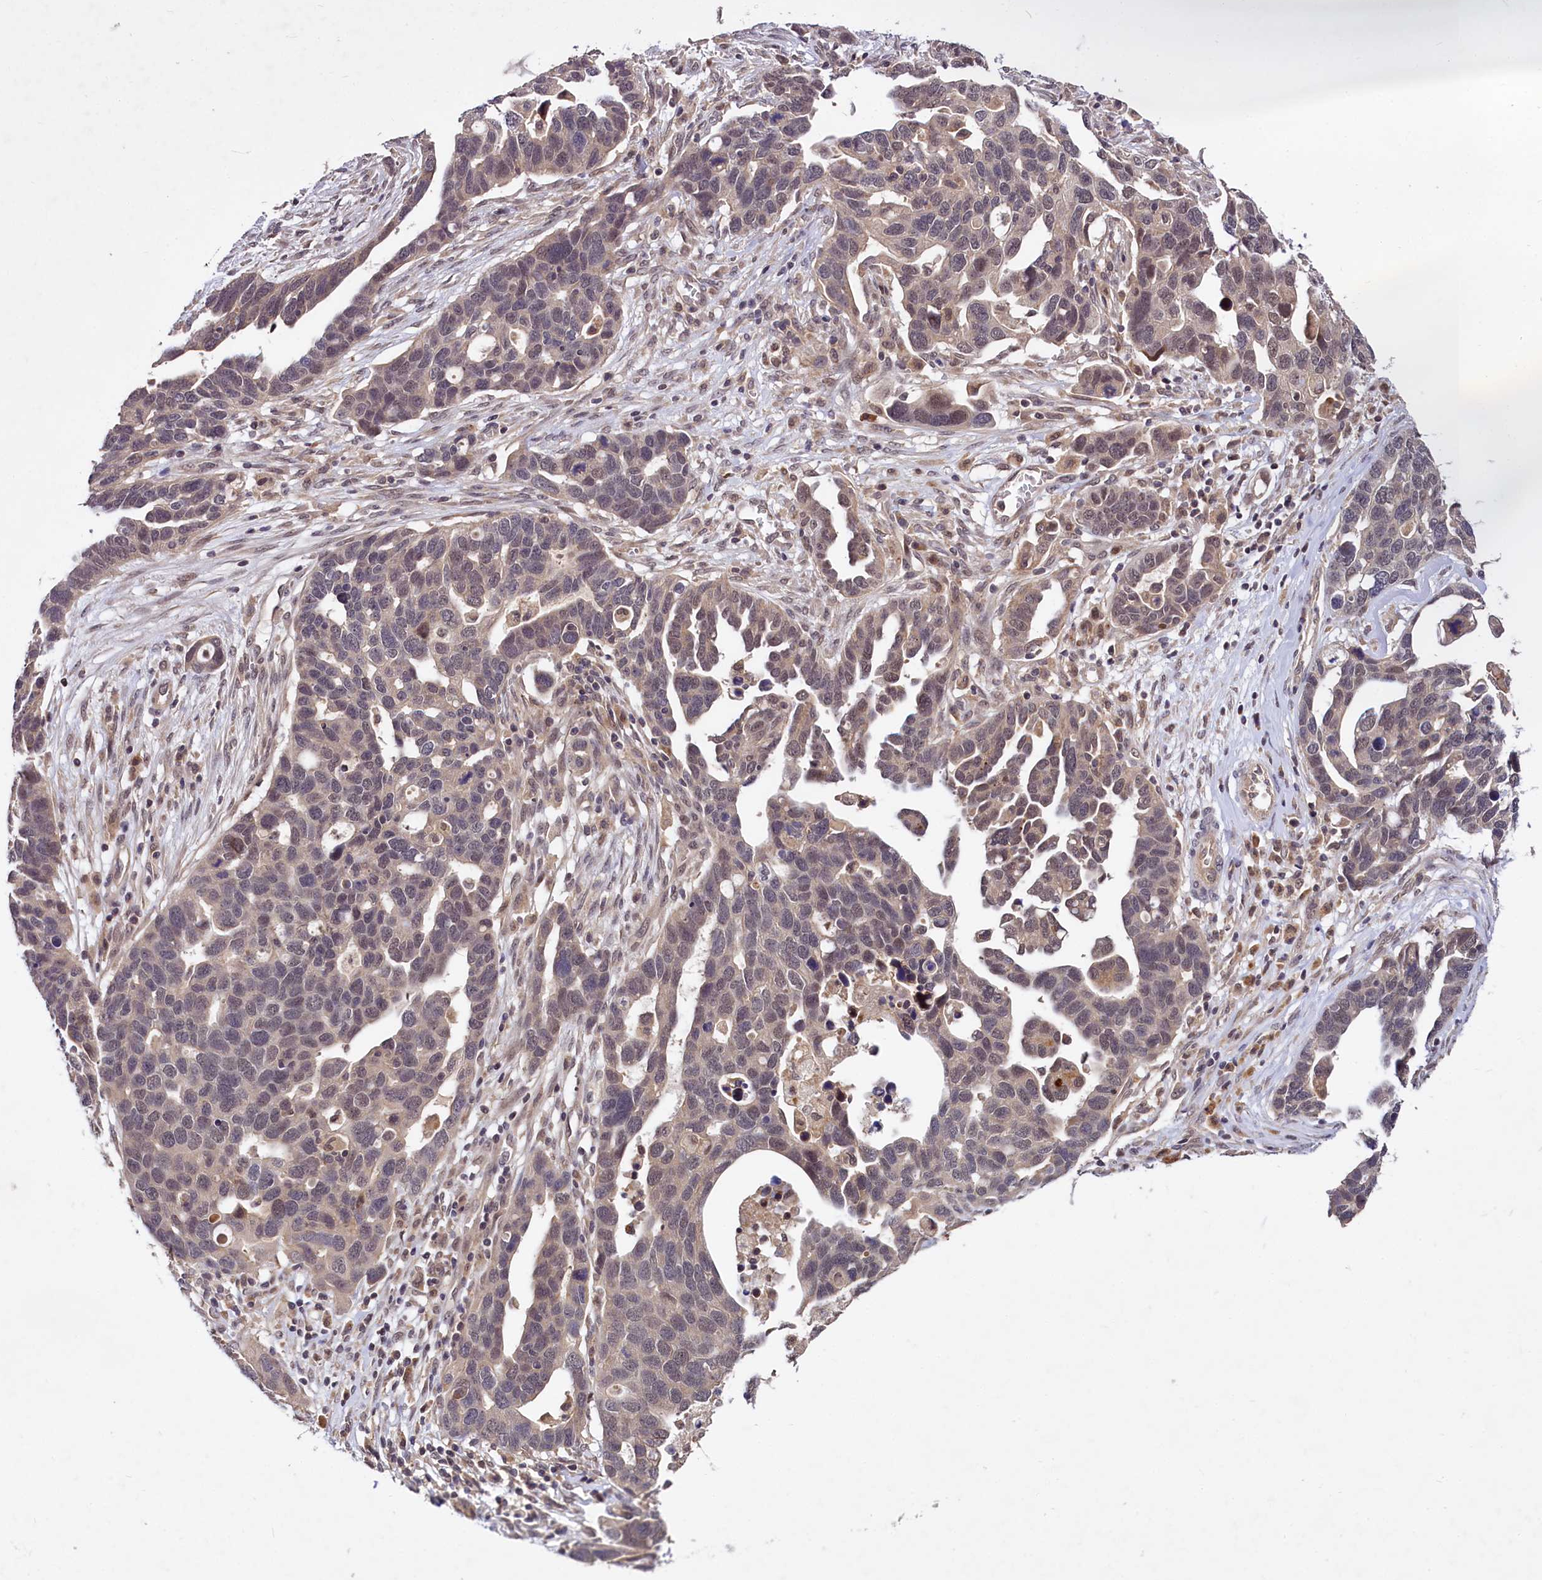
{"staining": {"intensity": "weak", "quantity": "25%-75%", "location": "nuclear"}, "tissue": "ovarian cancer", "cell_type": "Tumor cells", "image_type": "cancer", "snomed": [{"axis": "morphology", "description": "Cystadenocarcinoma, serous, NOS"}, {"axis": "topography", "description": "Ovary"}], "caption": "Immunohistochemistry (IHC) photomicrograph of neoplastic tissue: human ovarian cancer stained using immunohistochemistry shows low levels of weak protein expression localized specifically in the nuclear of tumor cells, appearing as a nuclear brown color.", "gene": "UBE3A", "patient": {"sex": "female", "age": 54}}